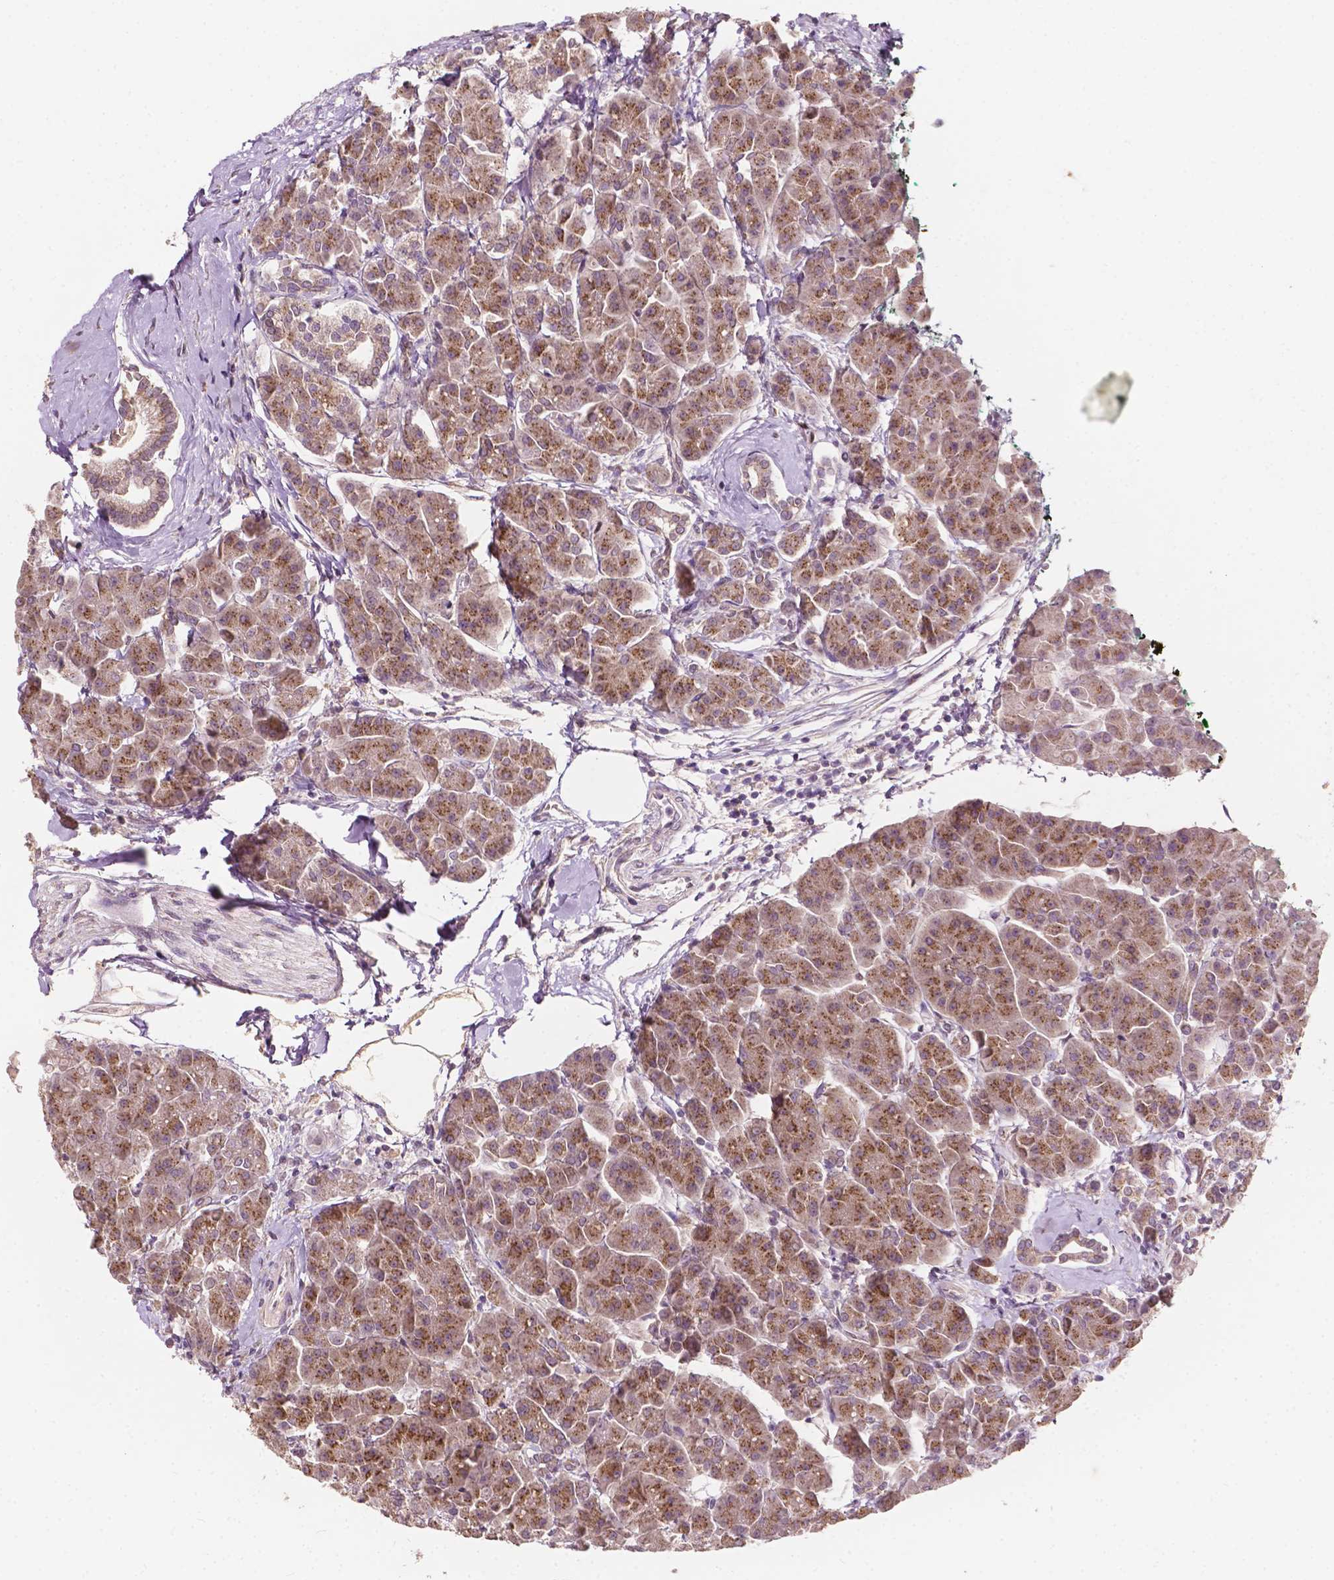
{"staining": {"intensity": "moderate", "quantity": ">75%", "location": "cytoplasmic/membranous"}, "tissue": "pancreas", "cell_type": "Exocrine glandular cells", "image_type": "normal", "snomed": [{"axis": "morphology", "description": "Normal tissue, NOS"}, {"axis": "topography", "description": "Adipose tissue"}, {"axis": "topography", "description": "Pancreas"}, {"axis": "topography", "description": "Peripheral nerve tissue"}], "caption": "About >75% of exocrine glandular cells in unremarkable pancreas demonstrate moderate cytoplasmic/membranous protein positivity as visualized by brown immunohistochemical staining.", "gene": "EBAG9", "patient": {"sex": "female", "age": 58}}